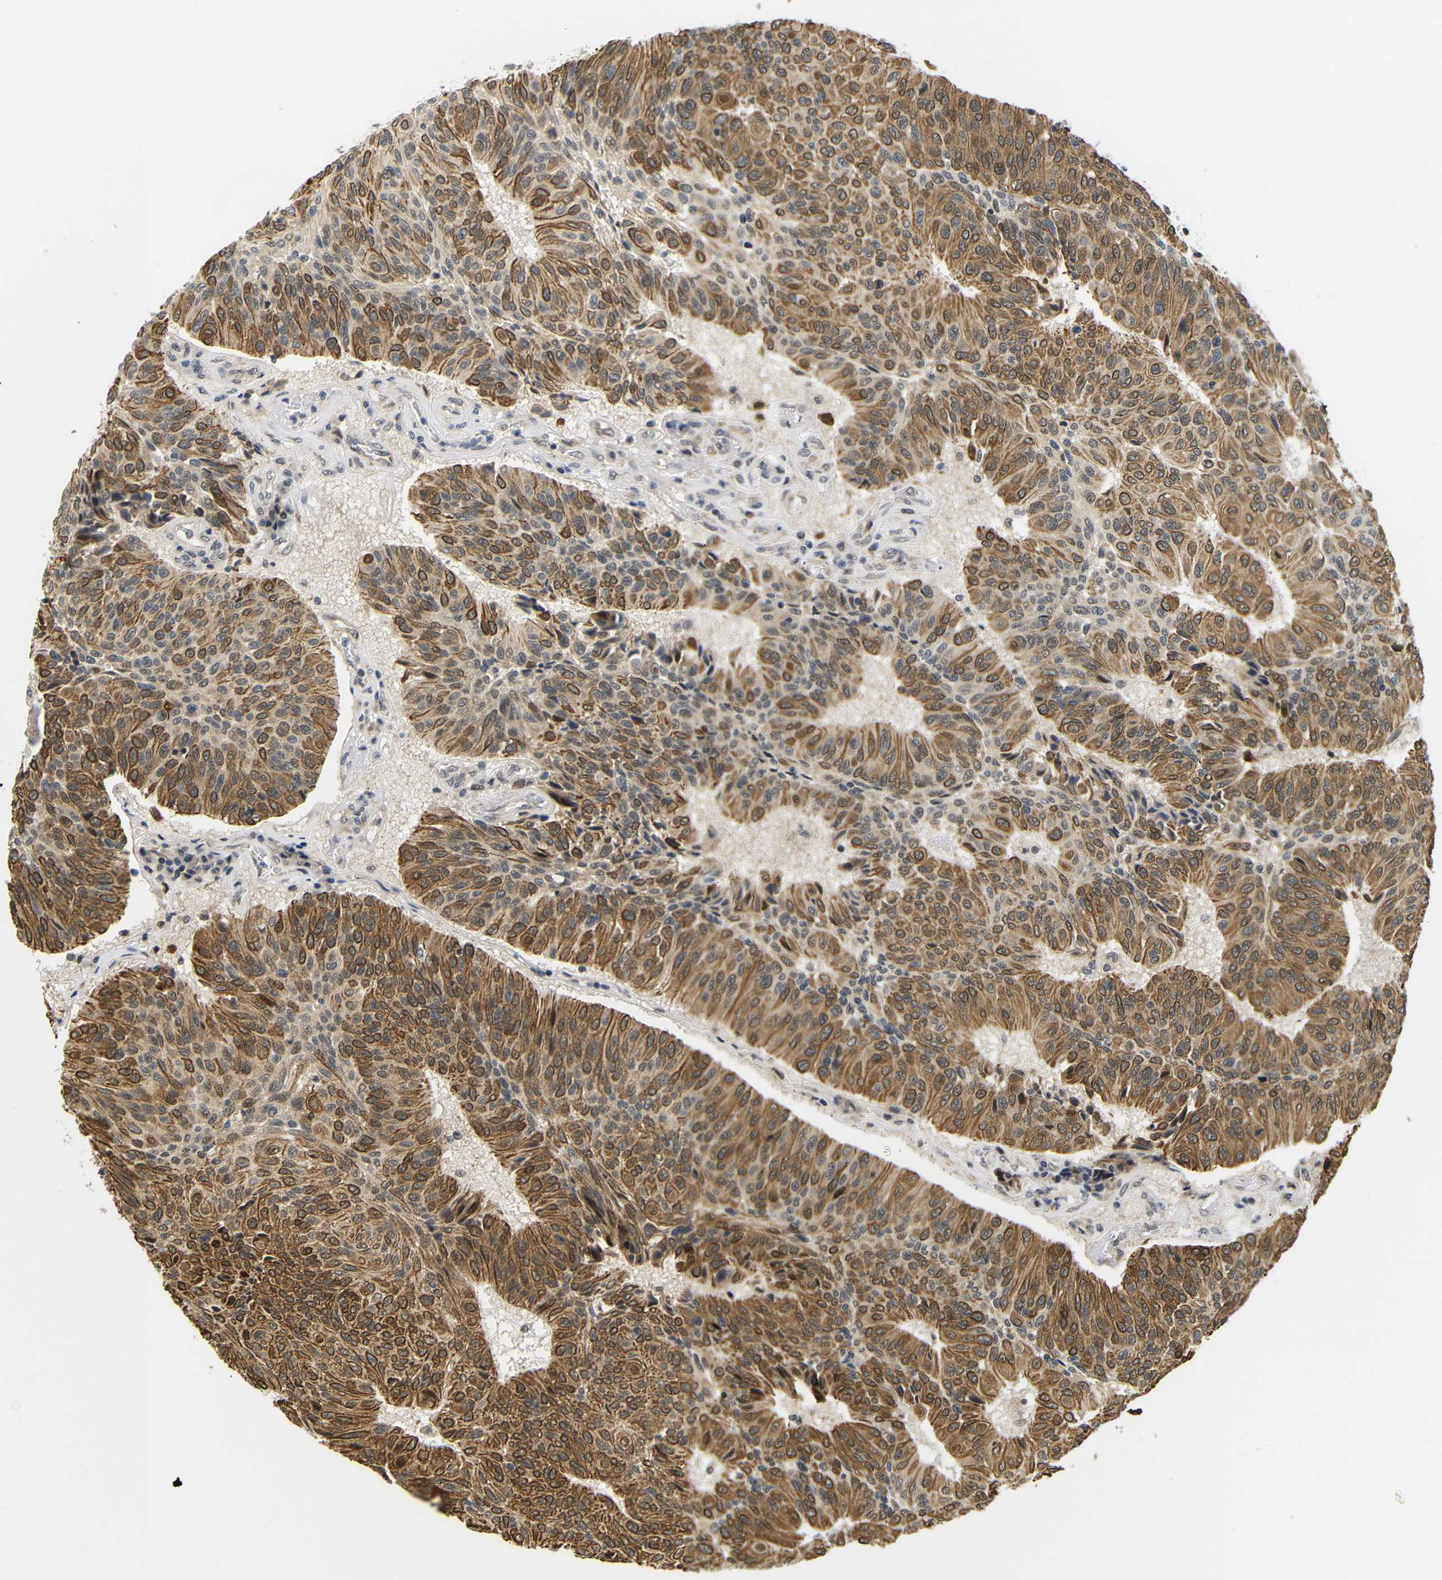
{"staining": {"intensity": "strong", "quantity": ">75%", "location": "cytoplasmic/membranous,nuclear"}, "tissue": "urothelial cancer", "cell_type": "Tumor cells", "image_type": "cancer", "snomed": [{"axis": "morphology", "description": "Urothelial carcinoma, High grade"}, {"axis": "topography", "description": "Urinary bladder"}], "caption": "Urothelial cancer tissue reveals strong cytoplasmic/membranous and nuclear positivity in approximately >75% of tumor cells", "gene": "GJA5", "patient": {"sex": "male", "age": 66}}